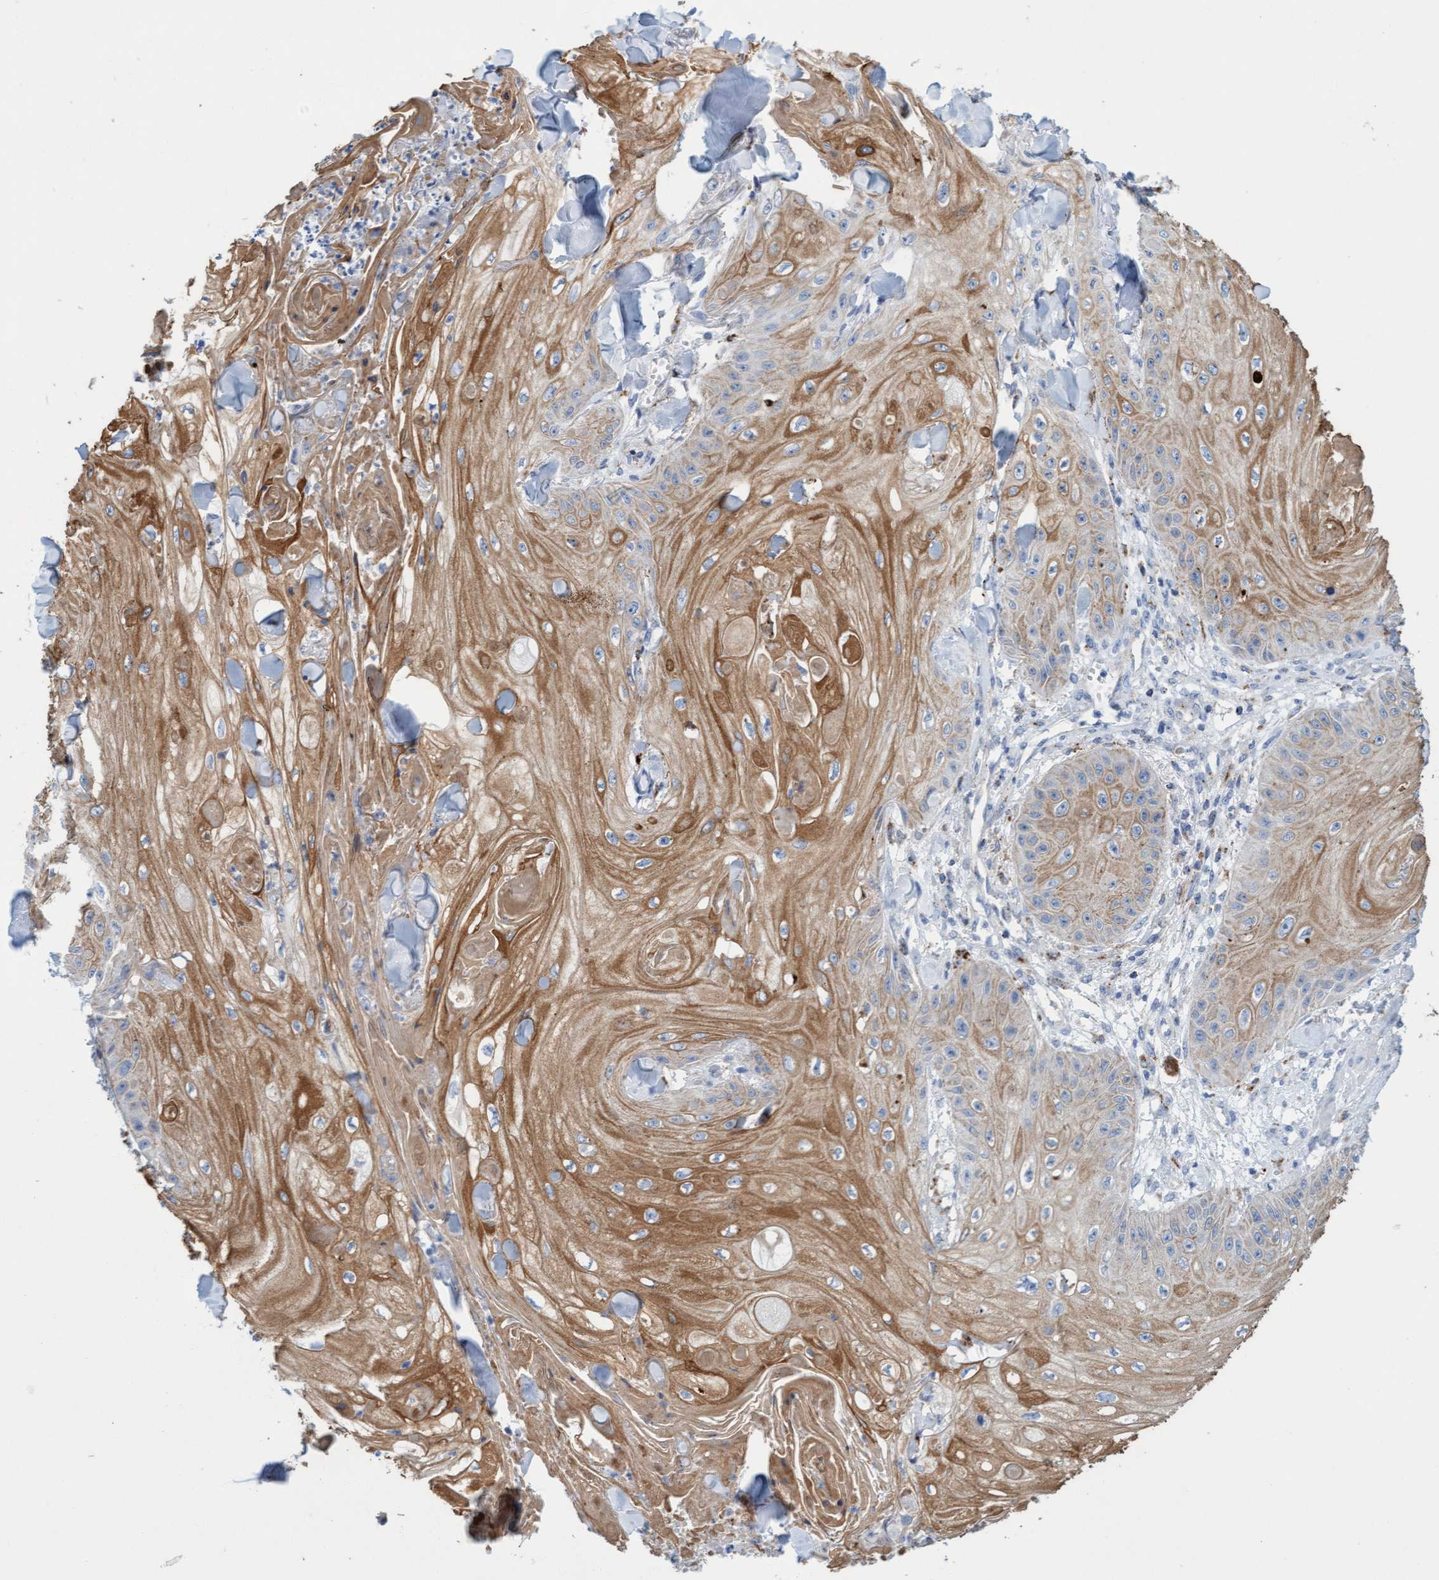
{"staining": {"intensity": "moderate", "quantity": "<25%", "location": "cytoplasmic/membranous"}, "tissue": "skin cancer", "cell_type": "Tumor cells", "image_type": "cancer", "snomed": [{"axis": "morphology", "description": "Squamous cell carcinoma, NOS"}, {"axis": "topography", "description": "Skin"}], "caption": "A brown stain labels moderate cytoplasmic/membranous expression of a protein in squamous cell carcinoma (skin) tumor cells. Nuclei are stained in blue.", "gene": "SGSH", "patient": {"sex": "male", "age": 74}}